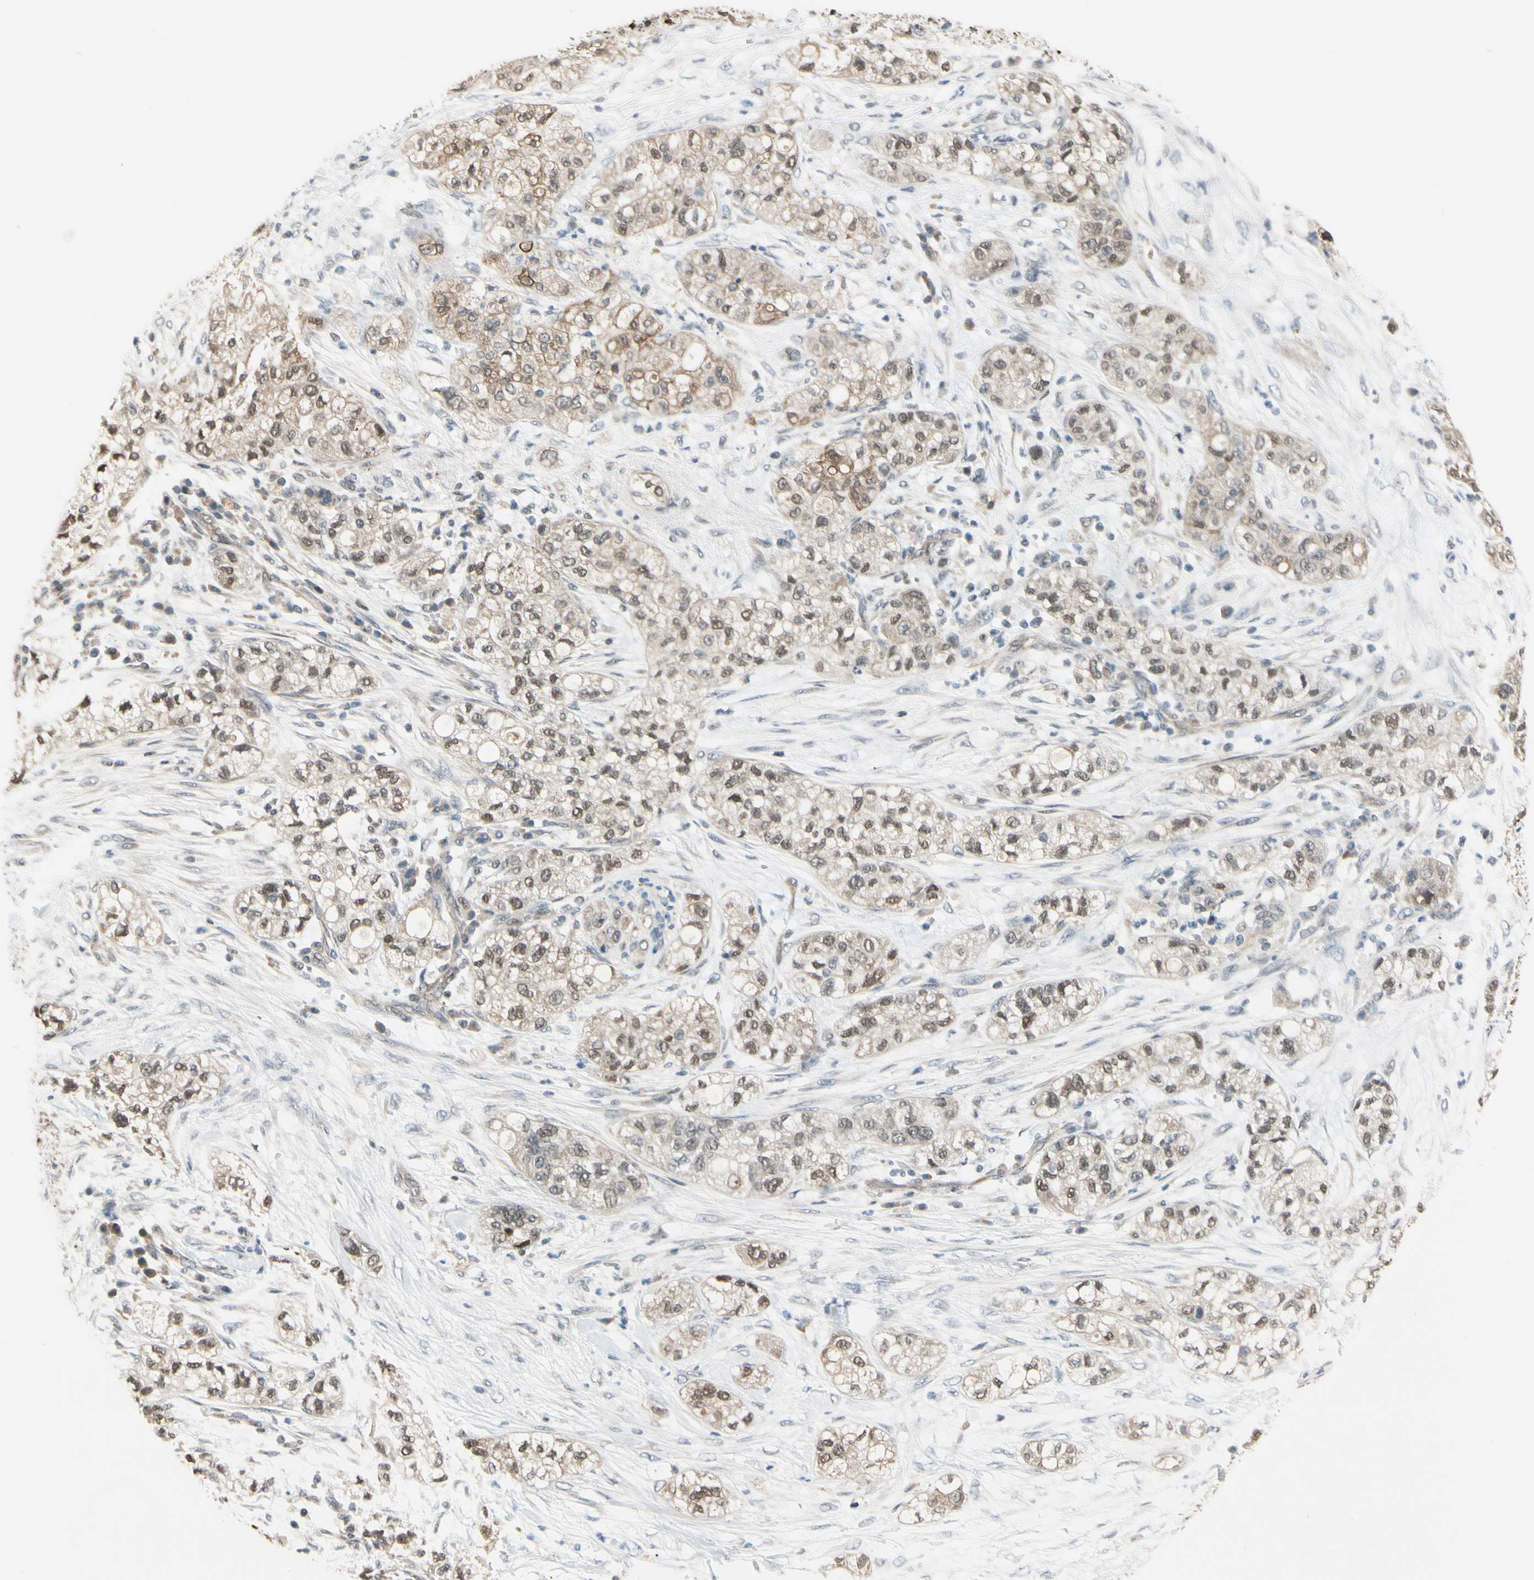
{"staining": {"intensity": "moderate", "quantity": ">75%", "location": "cytoplasmic/membranous,nuclear"}, "tissue": "pancreatic cancer", "cell_type": "Tumor cells", "image_type": "cancer", "snomed": [{"axis": "morphology", "description": "Adenocarcinoma, NOS"}, {"axis": "topography", "description": "Pancreas"}], "caption": "Pancreatic adenocarcinoma tissue demonstrates moderate cytoplasmic/membranous and nuclear expression in approximately >75% of tumor cells", "gene": "TAF12", "patient": {"sex": "female", "age": 78}}